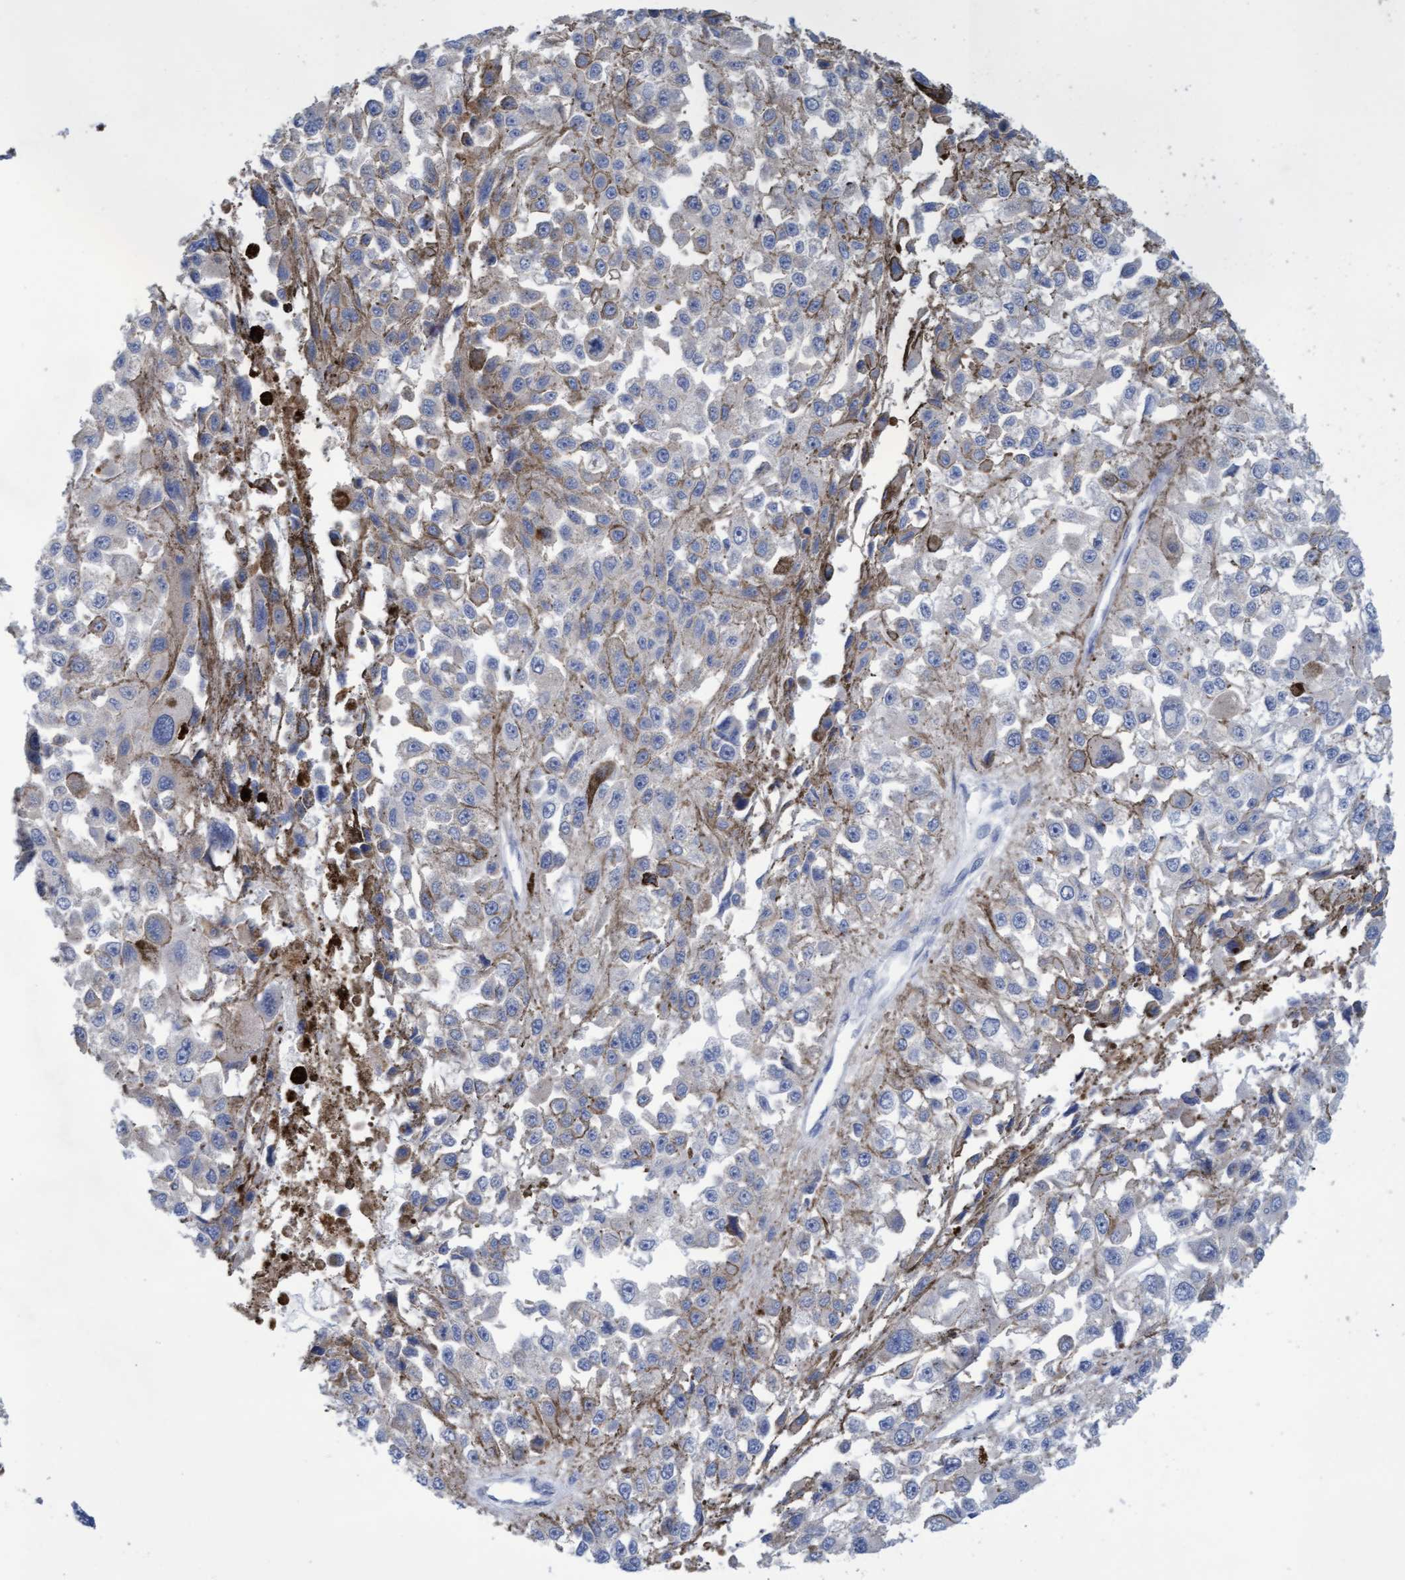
{"staining": {"intensity": "negative", "quantity": "none", "location": "none"}, "tissue": "melanoma", "cell_type": "Tumor cells", "image_type": "cancer", "snomed": [{"axis": "morphology", "description": "Malignant melanoma, Metastatic site"}, {"axis": "topography", "description": "Lymph node"}], "caption": "IHC image of neoplastic tissue: melanoma stained with DAB displays no significant protein staining in tumor cells.", "gene": "SLC28A3", "patient": {"sex": "male", "age": 59}}